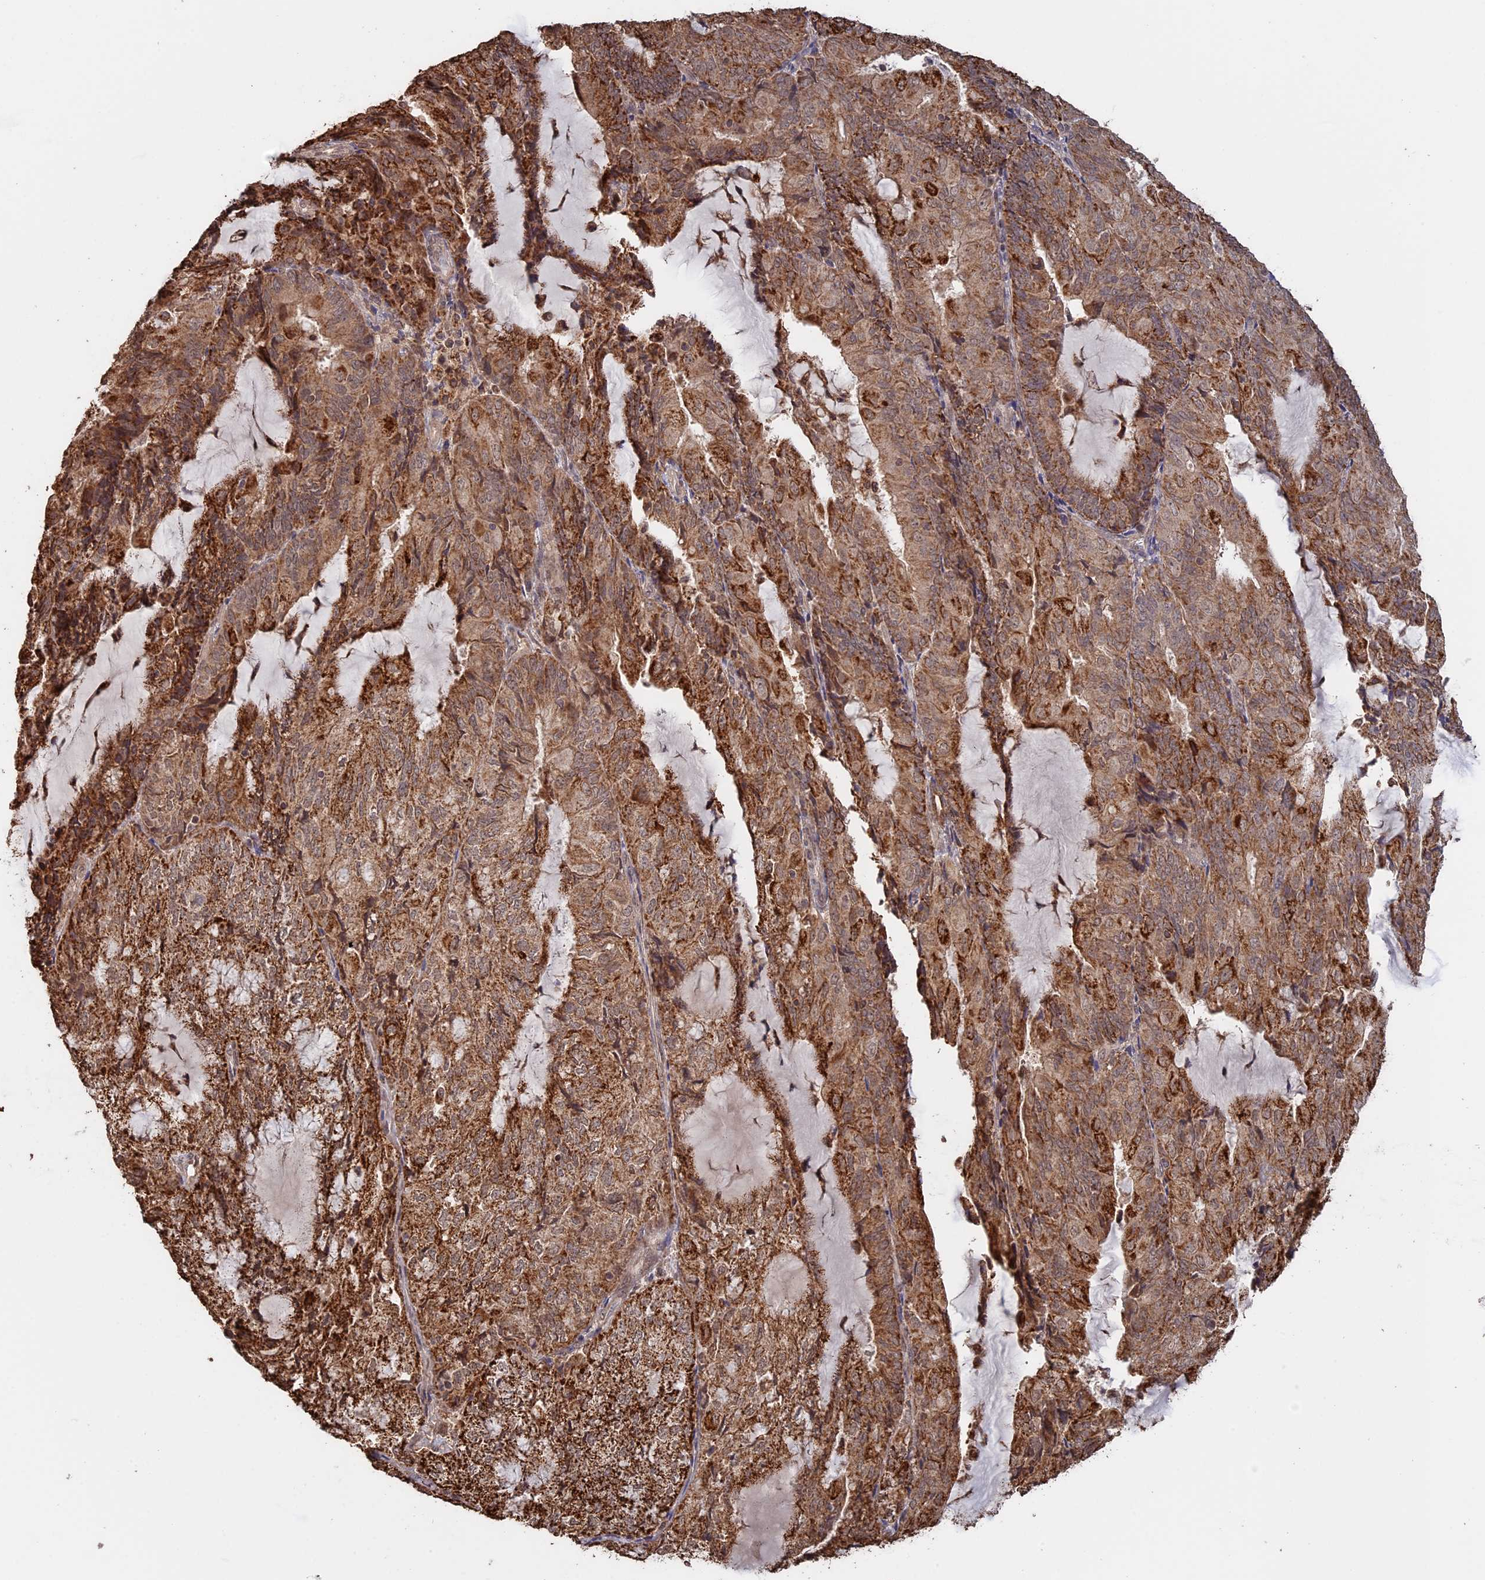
{"staining": {"intensity": "strong", "quantity": ">75%", "location": "cytoplasmic/membranous"}, "tissue": "endometrial cancer", "cell_type": "Tumor cells", "image_type": "cancer", "snomed": [{"axis": "morphology", "description": "Adenocarcinoma, NOS"}, {"axis": "topography", "description": "Endometrium"}], "caption": "Tumor cells show strong cytoplasmic/membranous expression in approximately >75% of cells in endometrial adenocarcinoma. The staining was performed using DAB, with brown indicating positive protein expression. Nuclei are stained blue with hematoxylin.", "gene": "FAM210B", "patient": {"sex": "female", "age": 81}}